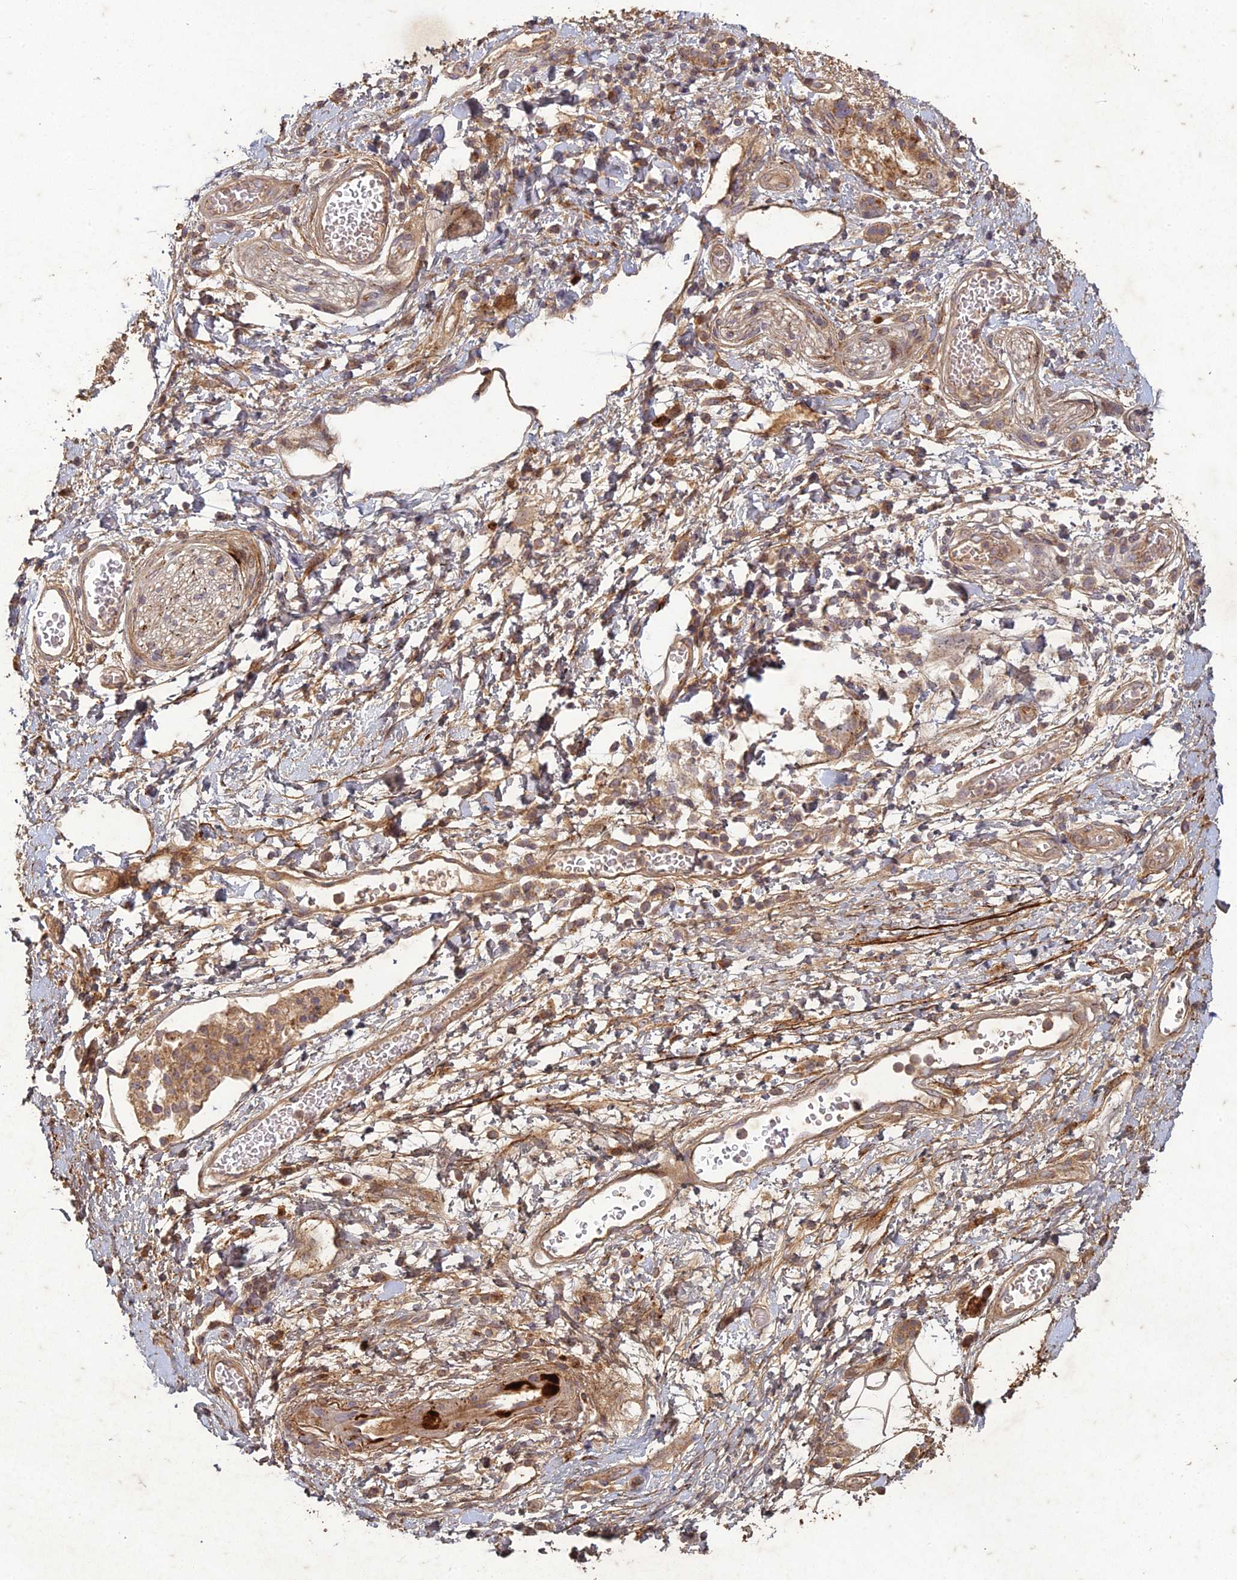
{"staining": {"intensity": "negative", "quantity": "none", "location": "none"}, "tissue": "adipose tissue", "cell_type": "Adipocytes", "image_type": "normal", "snomed": [{"axis": "morphology", "description": "Normal tissue, NOS"}, {"axis": "morphology", "description": "Adenocarcinoma, NOS"}, {"axis": "topography", "description": "Duodenum"}, {"axis": "topography", "description": "Peripheral nerve tissue"}], "caption": "Normal adipose tissue was stained to show a protein in brown. There is no significant positivity in adipocytes. The staining was performed using DAB to visualize the protein expression in brown, while the nuclei were stained in blue with hematoxylin (Magnification: 20x).", "gene": "TCF25", "patient": {"sex": "female", "age": 60}}